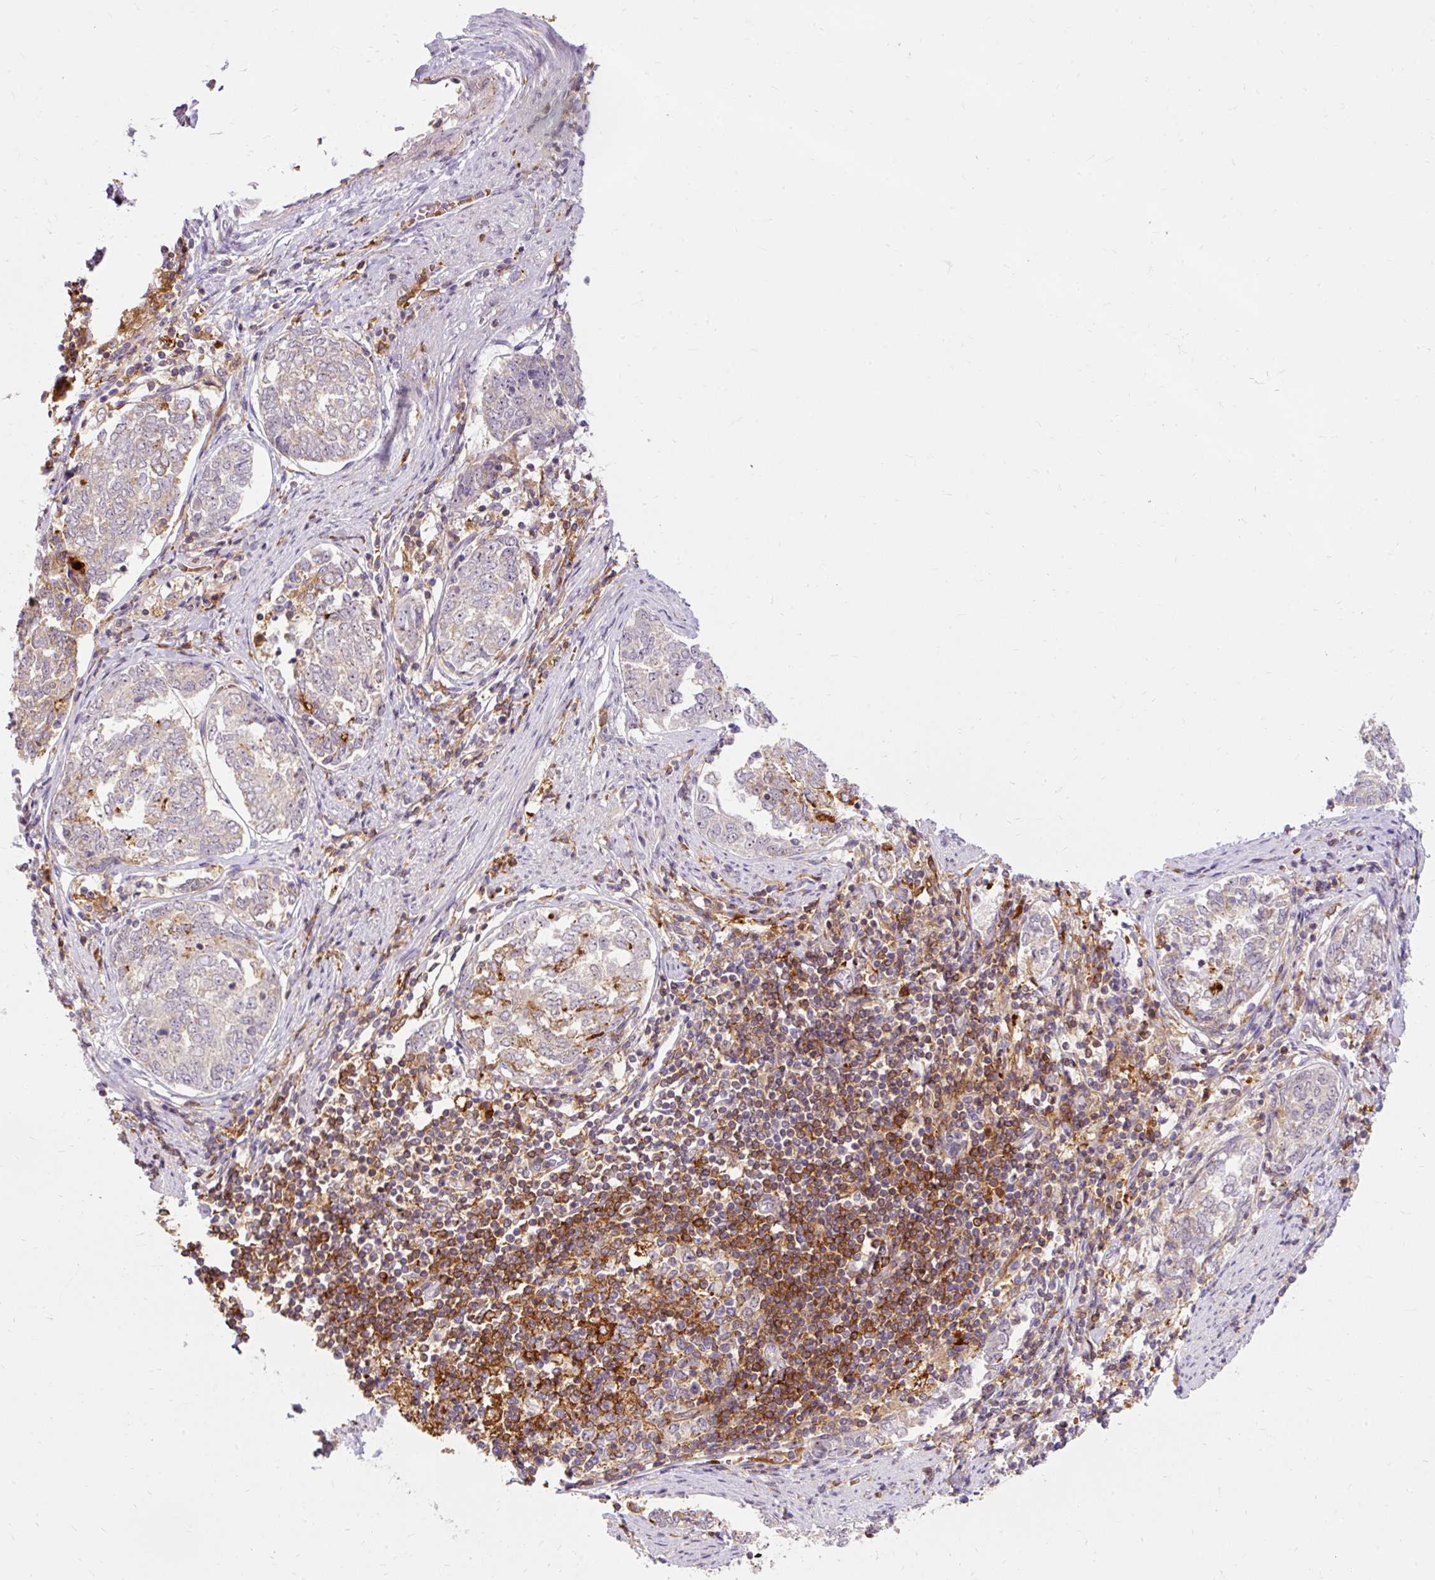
{"staining": {"intensity": "weak", "quantity": "25%-75%", "location": "cytoplasmic/membranous"}, "tissue": "endometrial cancer", "cell_type": "Tumor cells", "image_type": "cancer", "snomed": [{"axis": "morphology", "description": "Adenocarcinoma, NOS"}, {"axis": "topography", "description": "Endometrium"}], "caption": "The photomicrograph reveals immunohistochemical staining of adenocarcinoma (endometrial). There is weak cytoplasmic/membranous expression is appreciated in about 25%-75% of tumor cells. (Brightfield microscopy of DAB IHC at high magnification).", "gene": "CEBPZ", "patient": {"sex": "female", "age": 80}}